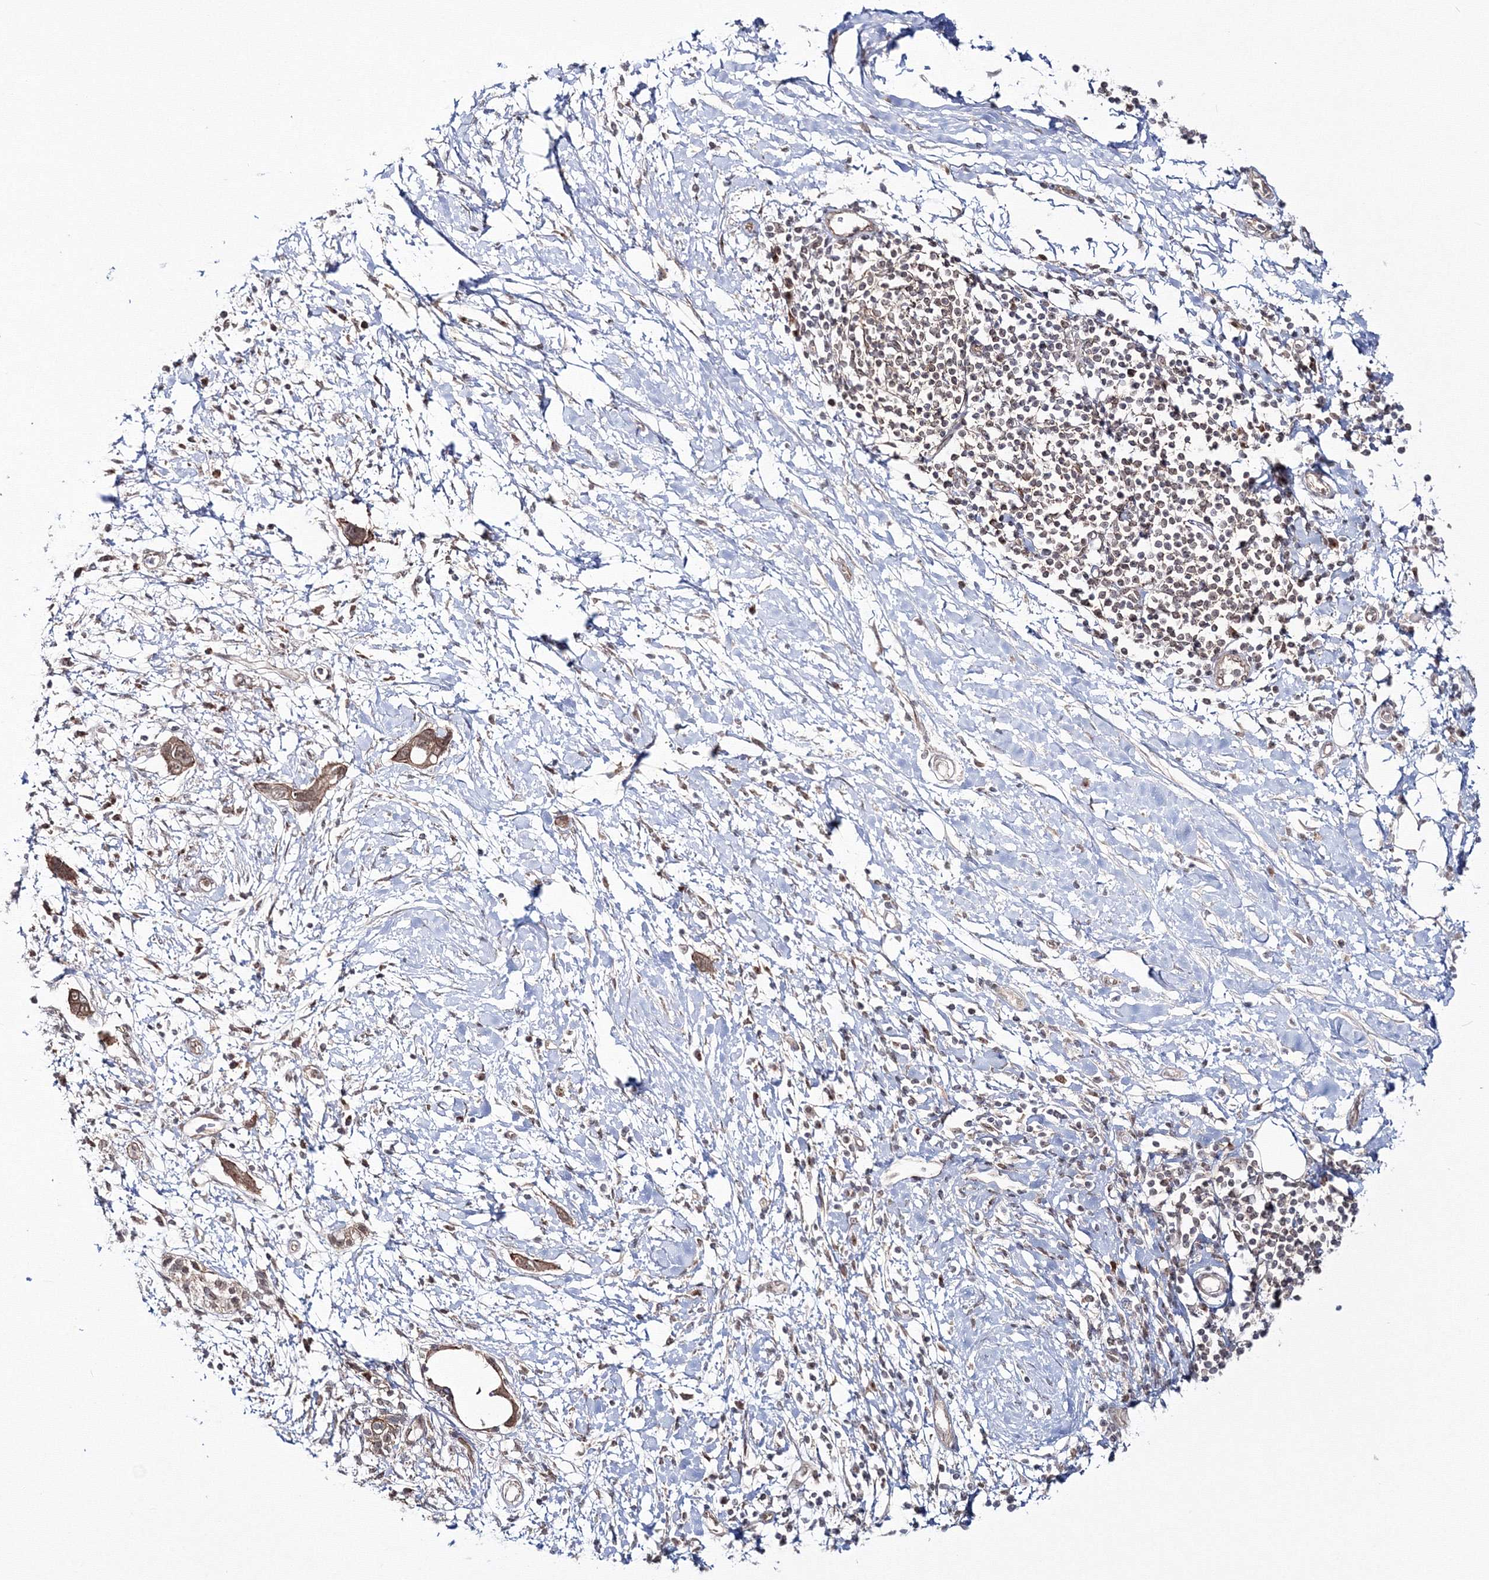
{"staining": {"intensity": "moderate", "quantity": ">75%", "location": "cytoplasmic/membranous"}, "tissue": "pancreatic cancer", "cell_type": "Tumor cells", "image_type": "cancer", "snomed": [{"axis": "morphology", "description": "Normal tissue, NOS"}, {"axis": "morphology", "description": "Adenocarcinoma, NOS"}, {"axis": "topography", "description": "Pancreas"}, {"axis": "topography", "description": "Peripheral nerve tissue"}], "caption": "Immunohistochemistry photomicrograph of neoplastic tissue: human adenocarcinoma (pancreatic) stained using immunohistochemistry shows medium levels of moderate protein expression localized specifically in the cytoplasmic/membranous of tumor cells, appearing as a cytoplasmic/membranous brown color.", "gene": "ZFAND6", "patient": {"sex": "male", "age": 59}}